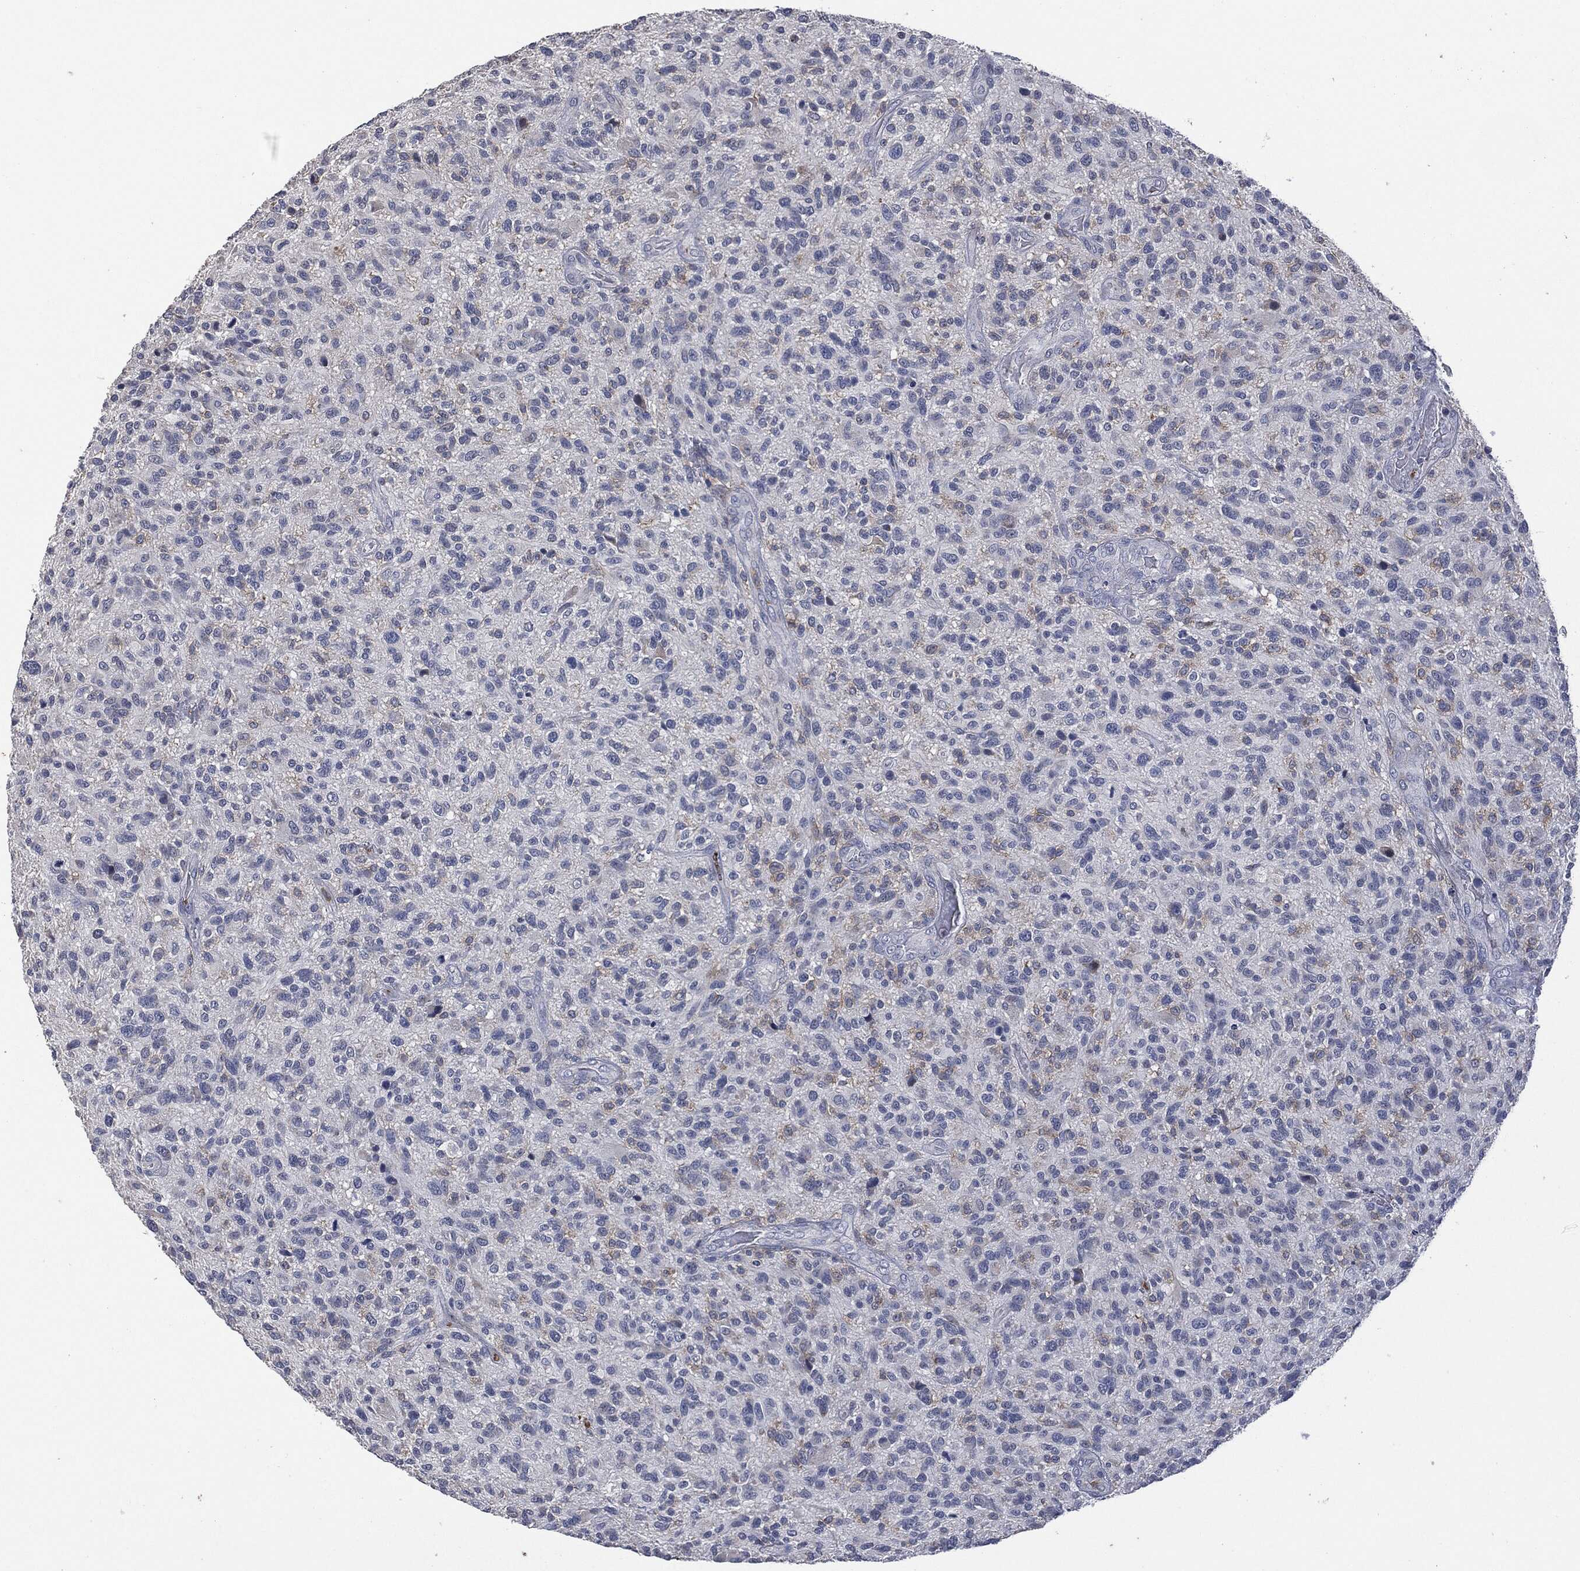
{"staining": {"intensity": "moderate", "quantity": "<25%", "location": "cytoplasmic/membranous"}, "tissue": "glioma", "cell_type": "Tumor cells", "image_type": "cancer", "snomed": [{"axis": "morphology", "description": "Glioma, malignant, High grade"}, {"axis": "topography", "description": "Brain"}], "caption": "This is an image of IHC staining of high-grade glioma (malignant), which shows moderate expression in the cytoplasmic/membranous of tumor cells.", "gene": "CD33", "patient": {"sex": "male", "age": 47}}